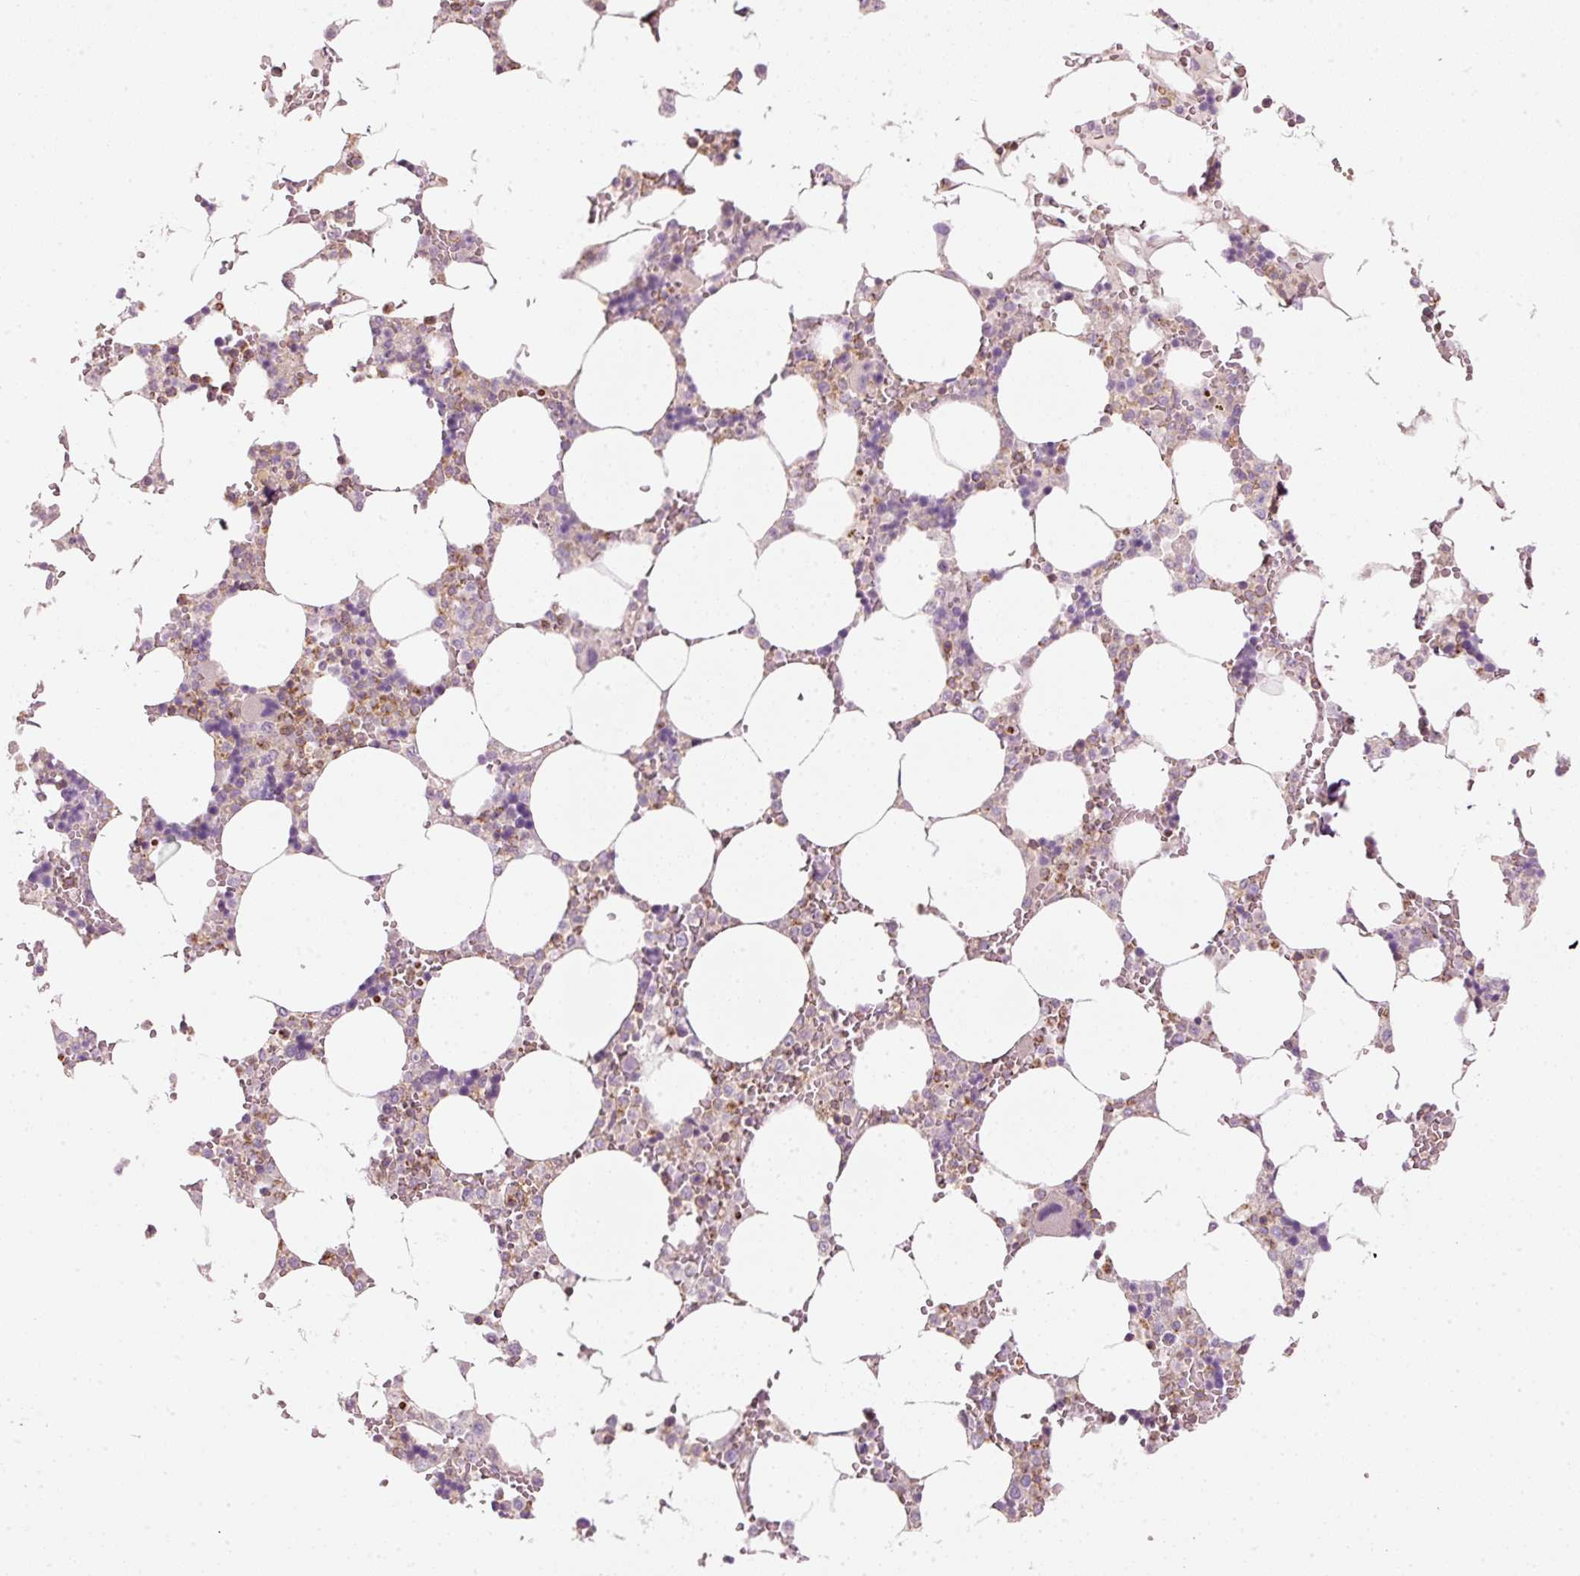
{"staining": {"intensity": "negative", "quantity": "none", "location": "none"}, "tissue": "bone marrow", "cell_type": "Hematopoietic cells", "image_type": "normal", "snomed": [{"axis": "morphology", "description": "Normal tissue, NOS"}, {"axis": "topography", "description": "Bone marrow"}], "caption": "Bone marrow stained for a protein using immunohistochemistry reveals no expression hematopoietic cells.", "gene": "SIPA1", "patient": {"sex": "male", "age": 64}}